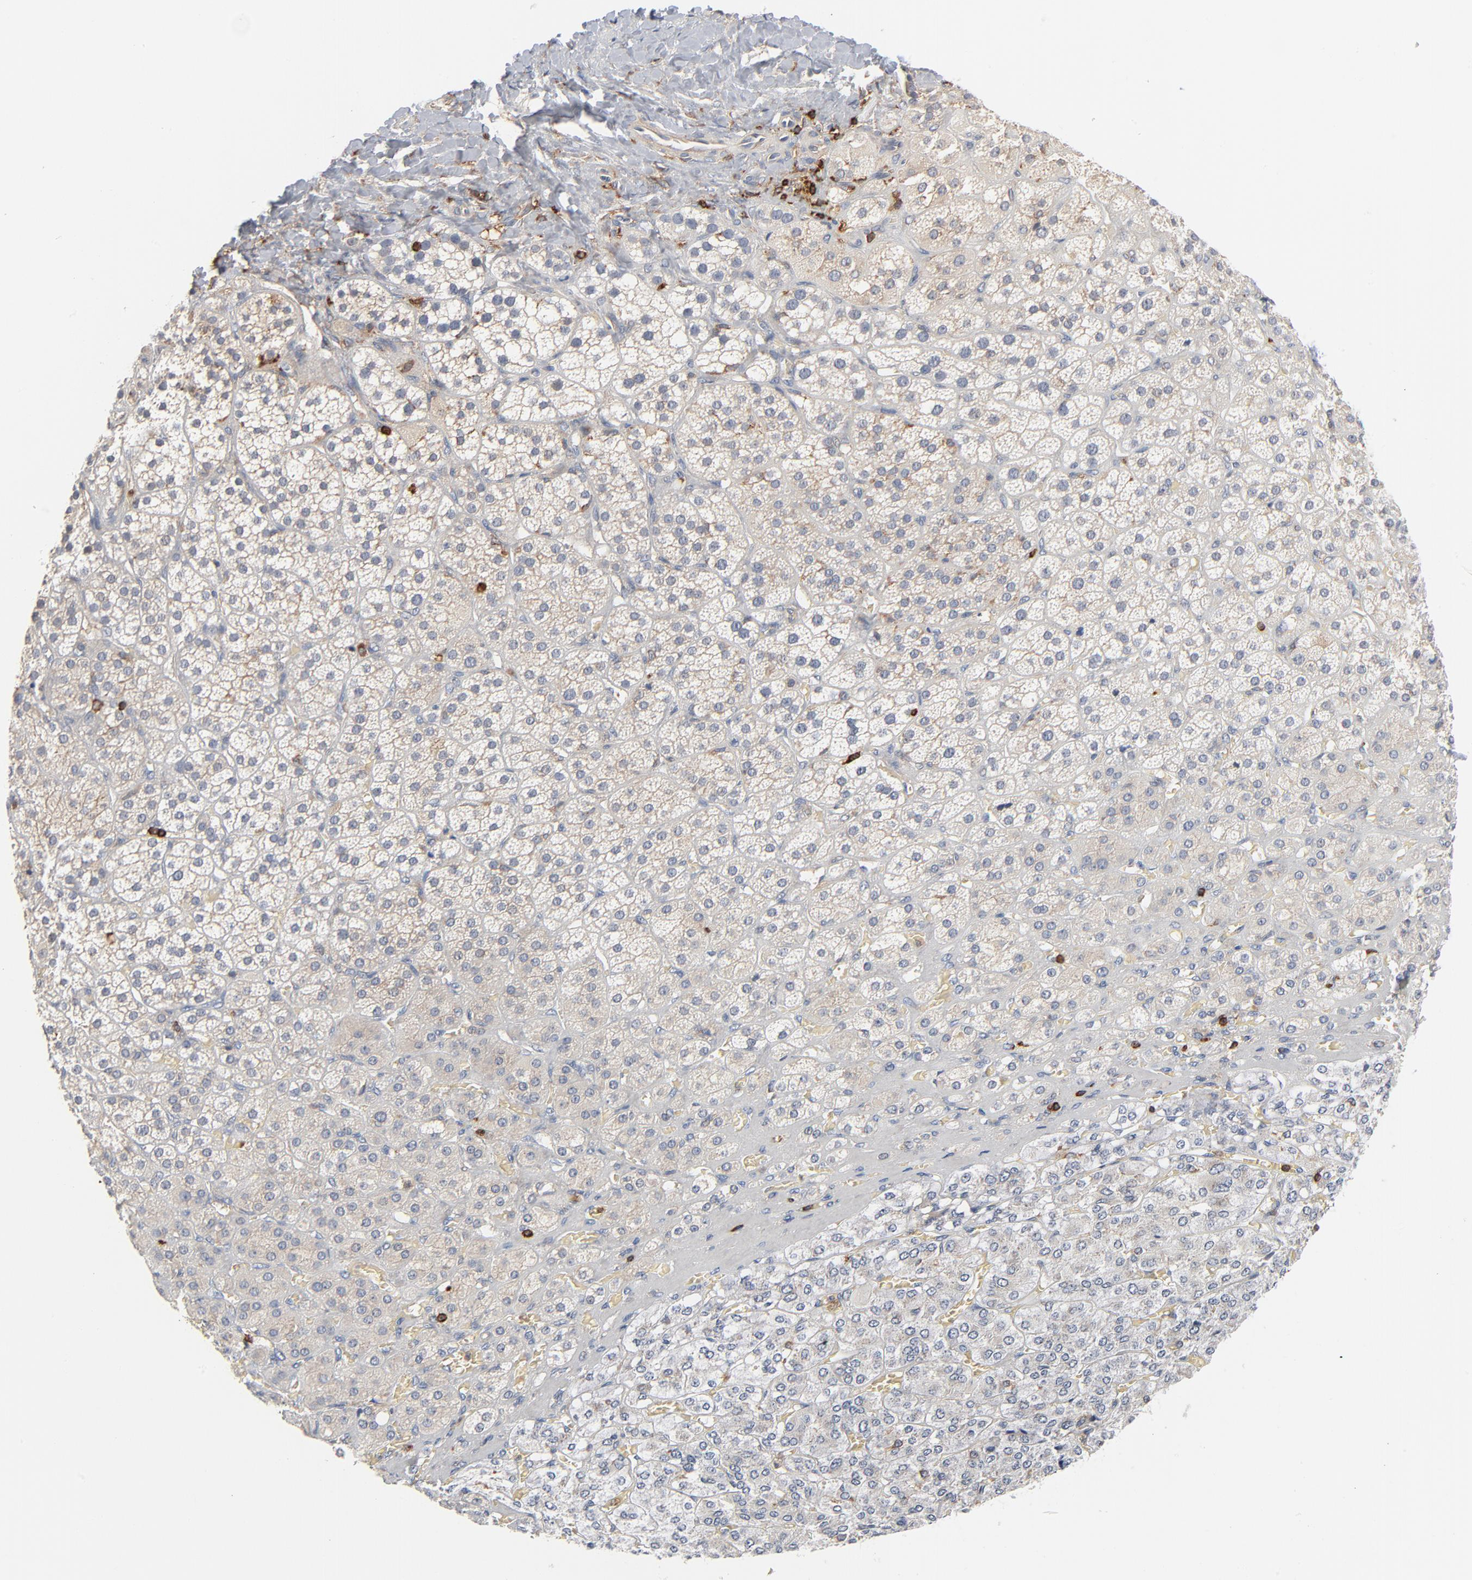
{"staining": {"intensity": "negative", "quantity": "none", "location": "none"}, "tissue": "adrenal gland", "cell_type": "Glandular cells", "image_type": "normal", "snomed": [{"axis": "morphology", "description": "Normal tissue, NOS"}, {"axis": "topography", "description": "Adrenal gland"}], "caption": "An image of human adrenal gland is negative for staining in glandular cells. Nuclei are stained in blue.", "gene": "SH3KBP1", "patient": {"sex": "female", "age": 71}}